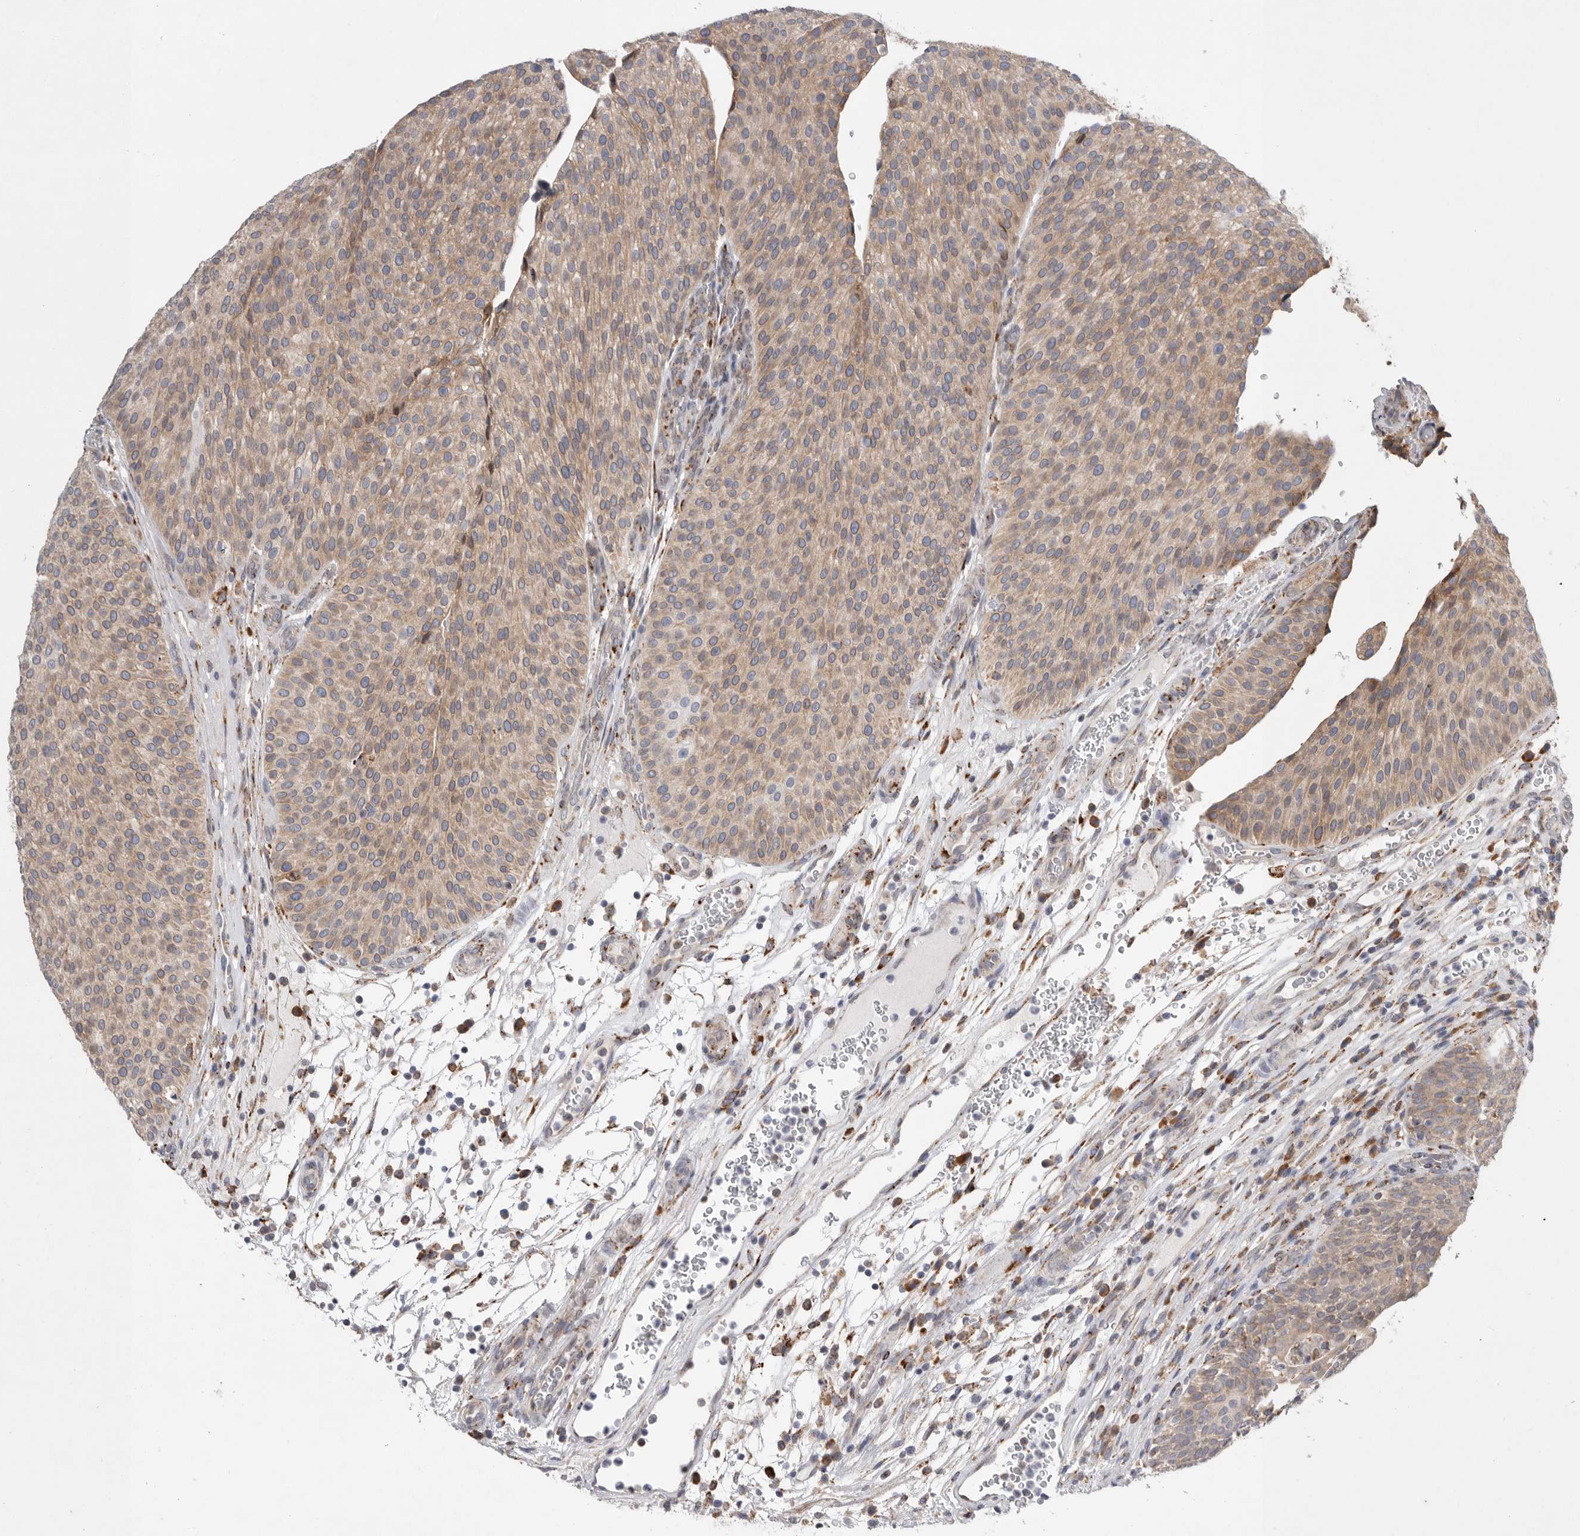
{"staining": {"intensity": "moderate", "quantity": ">75%", "location": "cytoplasmic/membranous"}, "tissue": "urothelial cancer", "cell_type": "Tumor cells", "image_type": "cancer", "snomed": [{"axis": "morphology", "description": "Normal tissue, NOS"}, {"axis": "morphology", "description": "Urothelial carcinoma, Low grade"}, {"axis": "topography", "description": "Smooth muscle"}, {"axis": "topography", "description": "Urinary bladder"}], "caption": "Tumor cells show medium levels of moderate cytoplasmic/membranous expression in approximately >75% of cells in low-grade urothelial carcinoma. The staining is performed using DAB (3,3'-diaminobenzidine) brown chromogen to label protein expression. The nuclei are counter-stained blue using hematoxylin.", "gene": "GANAB", "patient": {"sex": "male", "age": 60}}